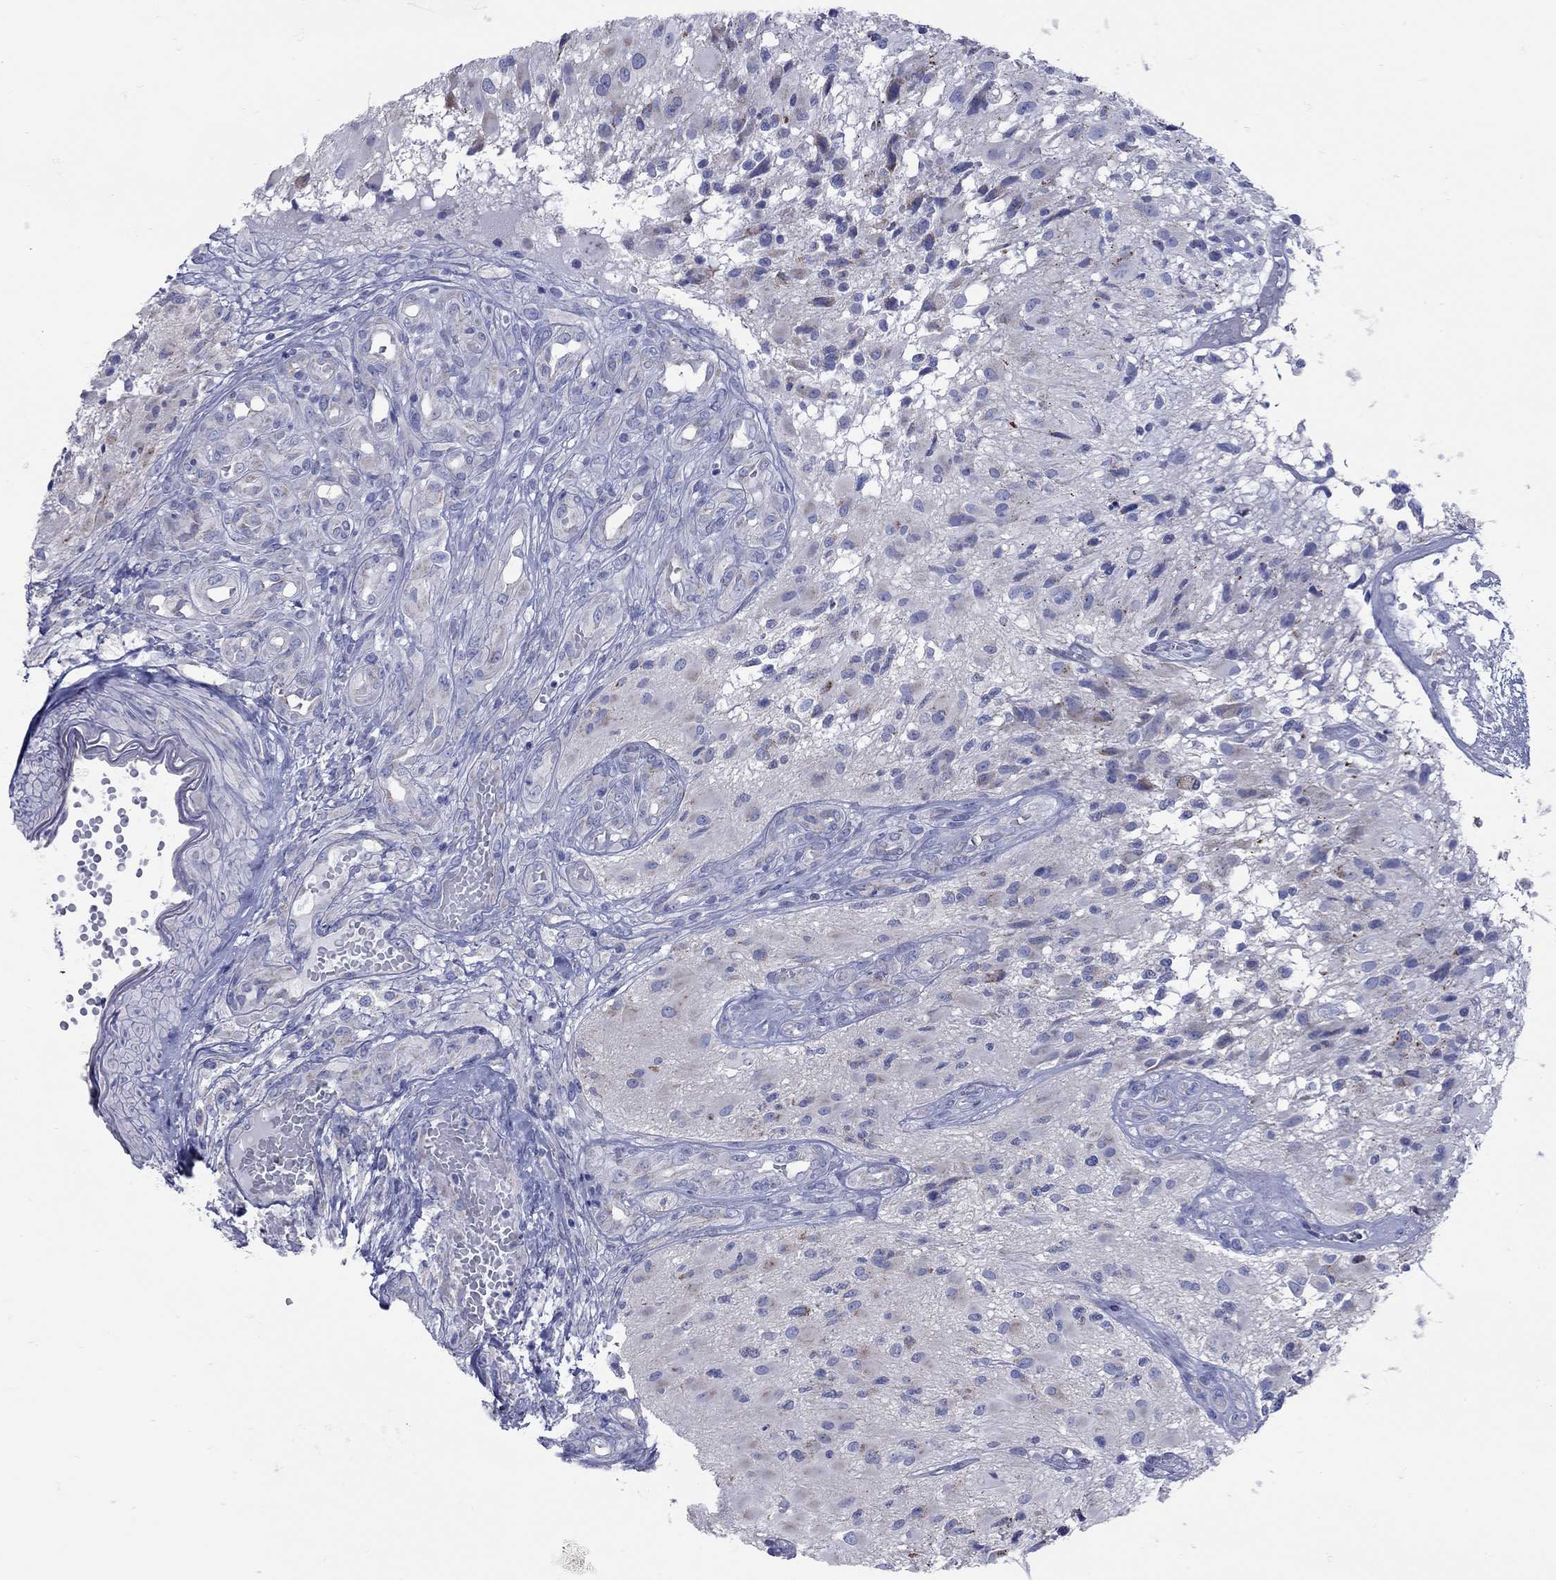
{"staining": {"intensity": "negative", "quantity": "none", "location": "none"}, "tissue": "glioma", "cell_type": "Tumor cells", "image_type": "cancer", "snomed": [{"axis": "morphology", "description": "Glioma, malignant, High grade"}, {"axis": "topography", "description": "Brain"}], "caption": "Immunohistochemistry of human malignant glioma (high-grade) reveals no expression in tumor cells.", "gene": "PDZD3", "patient": {"sex": "female", "age": 63}}